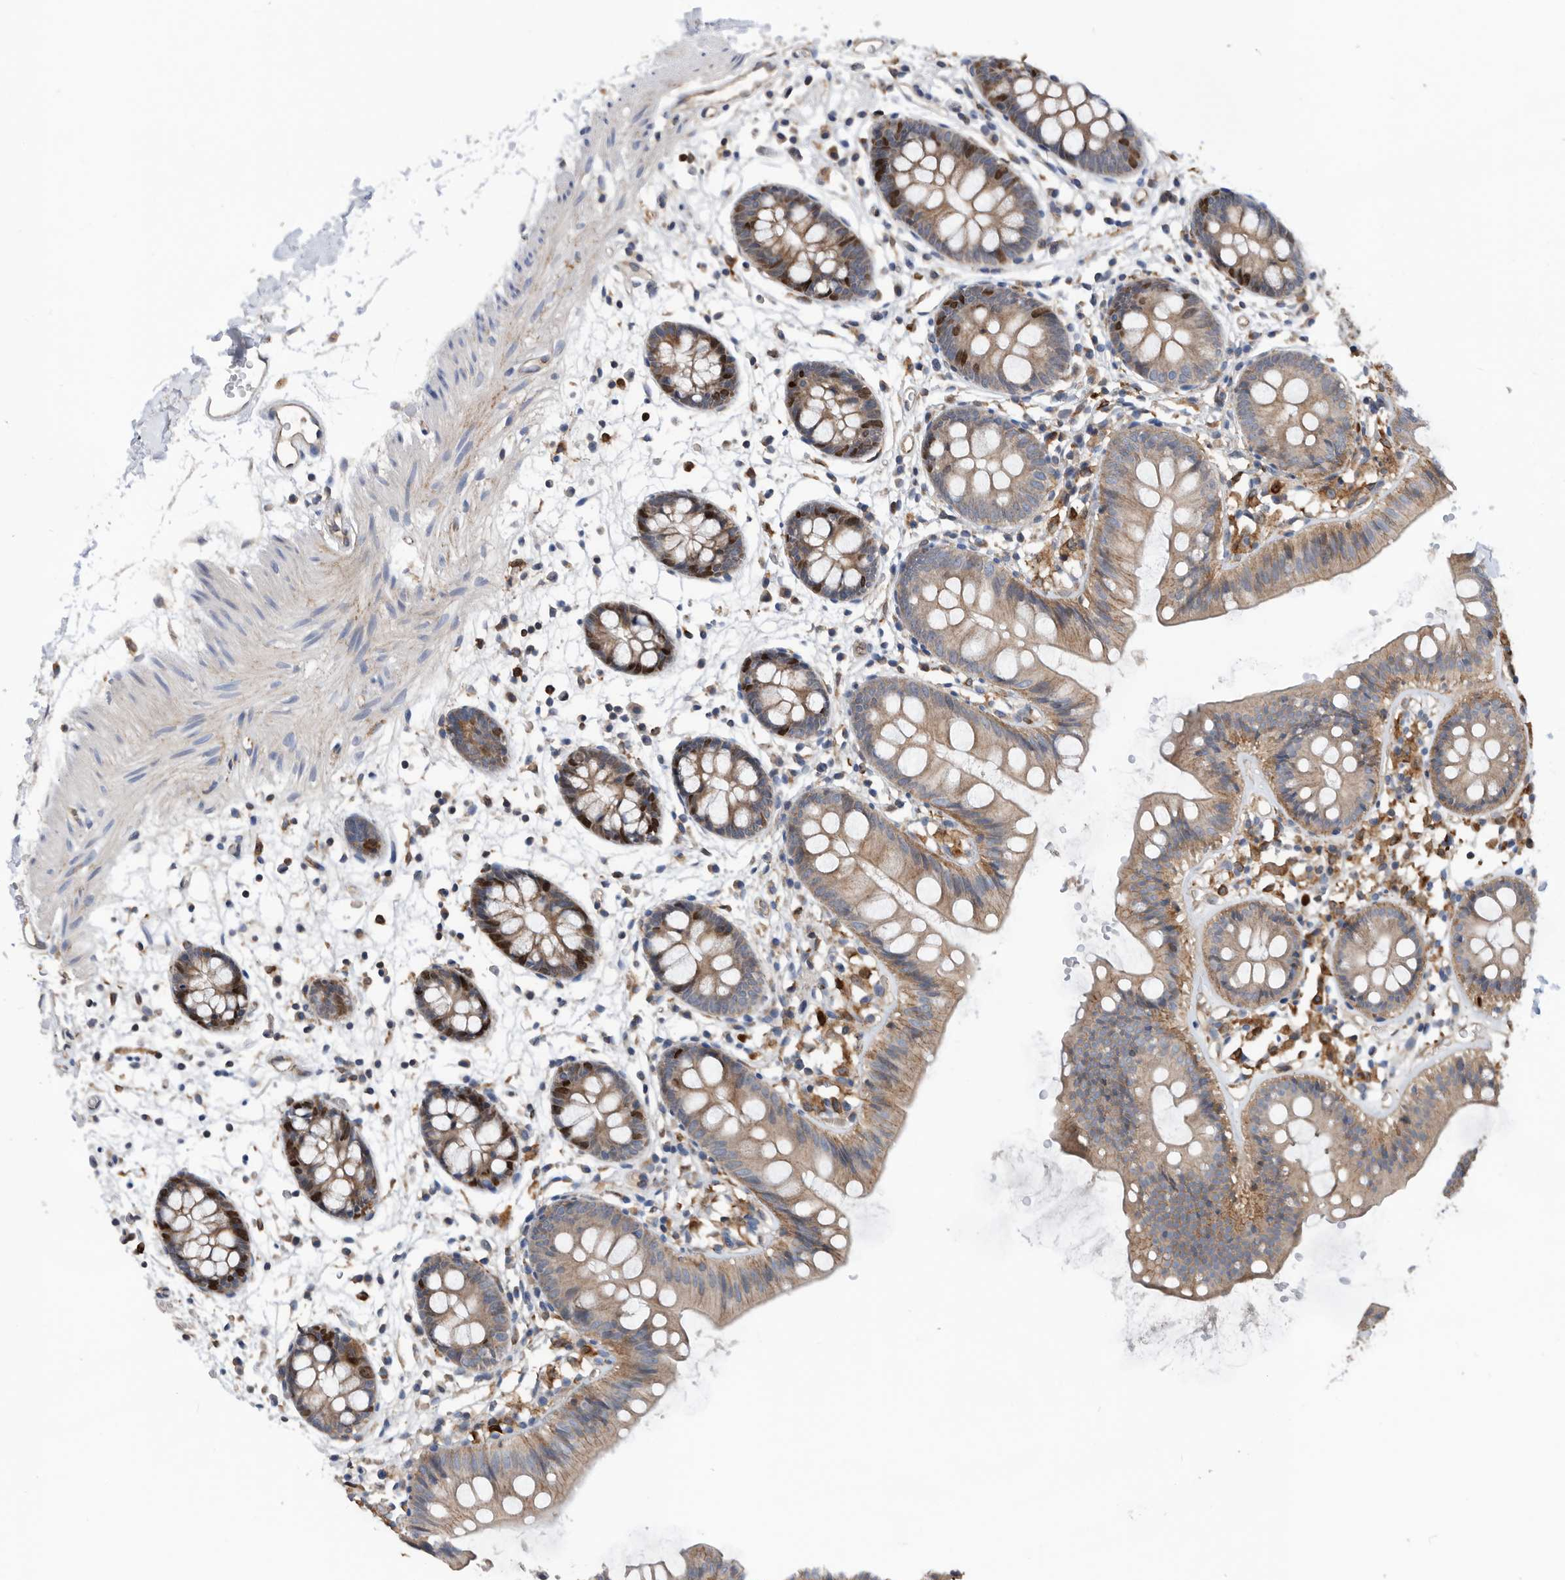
{"staining": {"intensity": "moderate", "quantity": ">75%", "location": "cytoplasmic/membranous"}, "tissue": "colon", "cell_type": "Endothelial cells", "image_type": "normal", "snomed": [{"axis": "morphology", "description": "Normal tissue, NOS"}, {"axis": "topography", "description": "Colon"}], "caption": "Immunohistochemical staining of benign colon exhibits moderate cytoplasmic/membranous protein staining in about >75% of endothelial cells.", "gene": "ATAD2", "patient": {"sex": "male", "age": 56}}